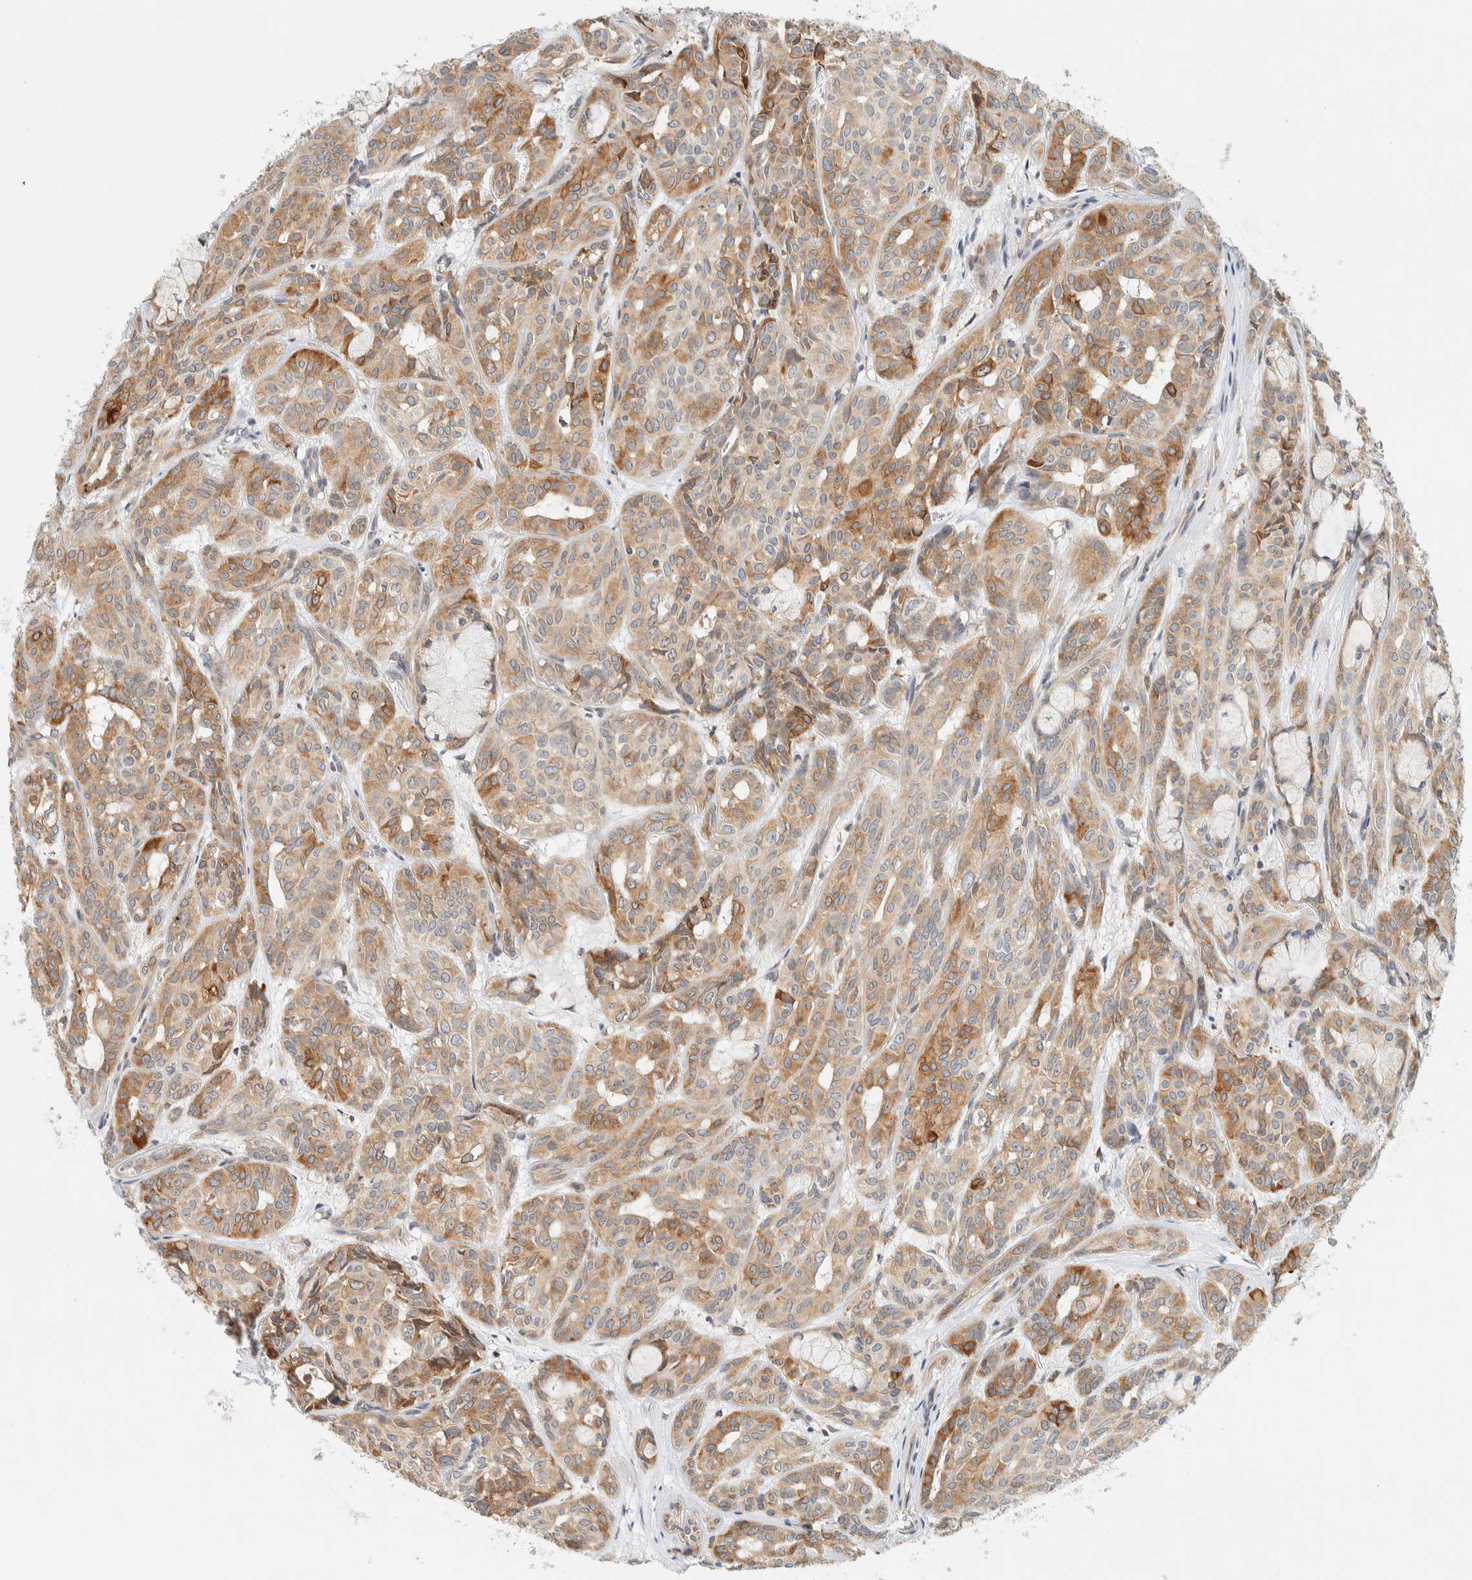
{"staining": {"intensity": "moderate", "quantity": "25%-75%", "location": "cytoplasmic/membranous"}, "tissue": "head and neck cancer", "cell_type": "Tumor cells", "image_type": "cancer", "snomed": [{"axis": "morphology", "description": "Adenocarcinoma, NOS"}, {"axis": "topography", "description": "Salivary gland, NOS"}, {"axis": "topography", "description": "Head-Neck"}], "caption": "High-magnification brightfield microscopy of head and neck cancer stained with DAB (3,3'-diaminobenzidine) (brown) and counterstained with hematoxylin (blue). tumor cells exhibit moderate cytoplasmic/membranous staining is seen in about25%-75% of cells.", "gene": "SUMF2", "patient": {"sex": "female", "age": 76}}